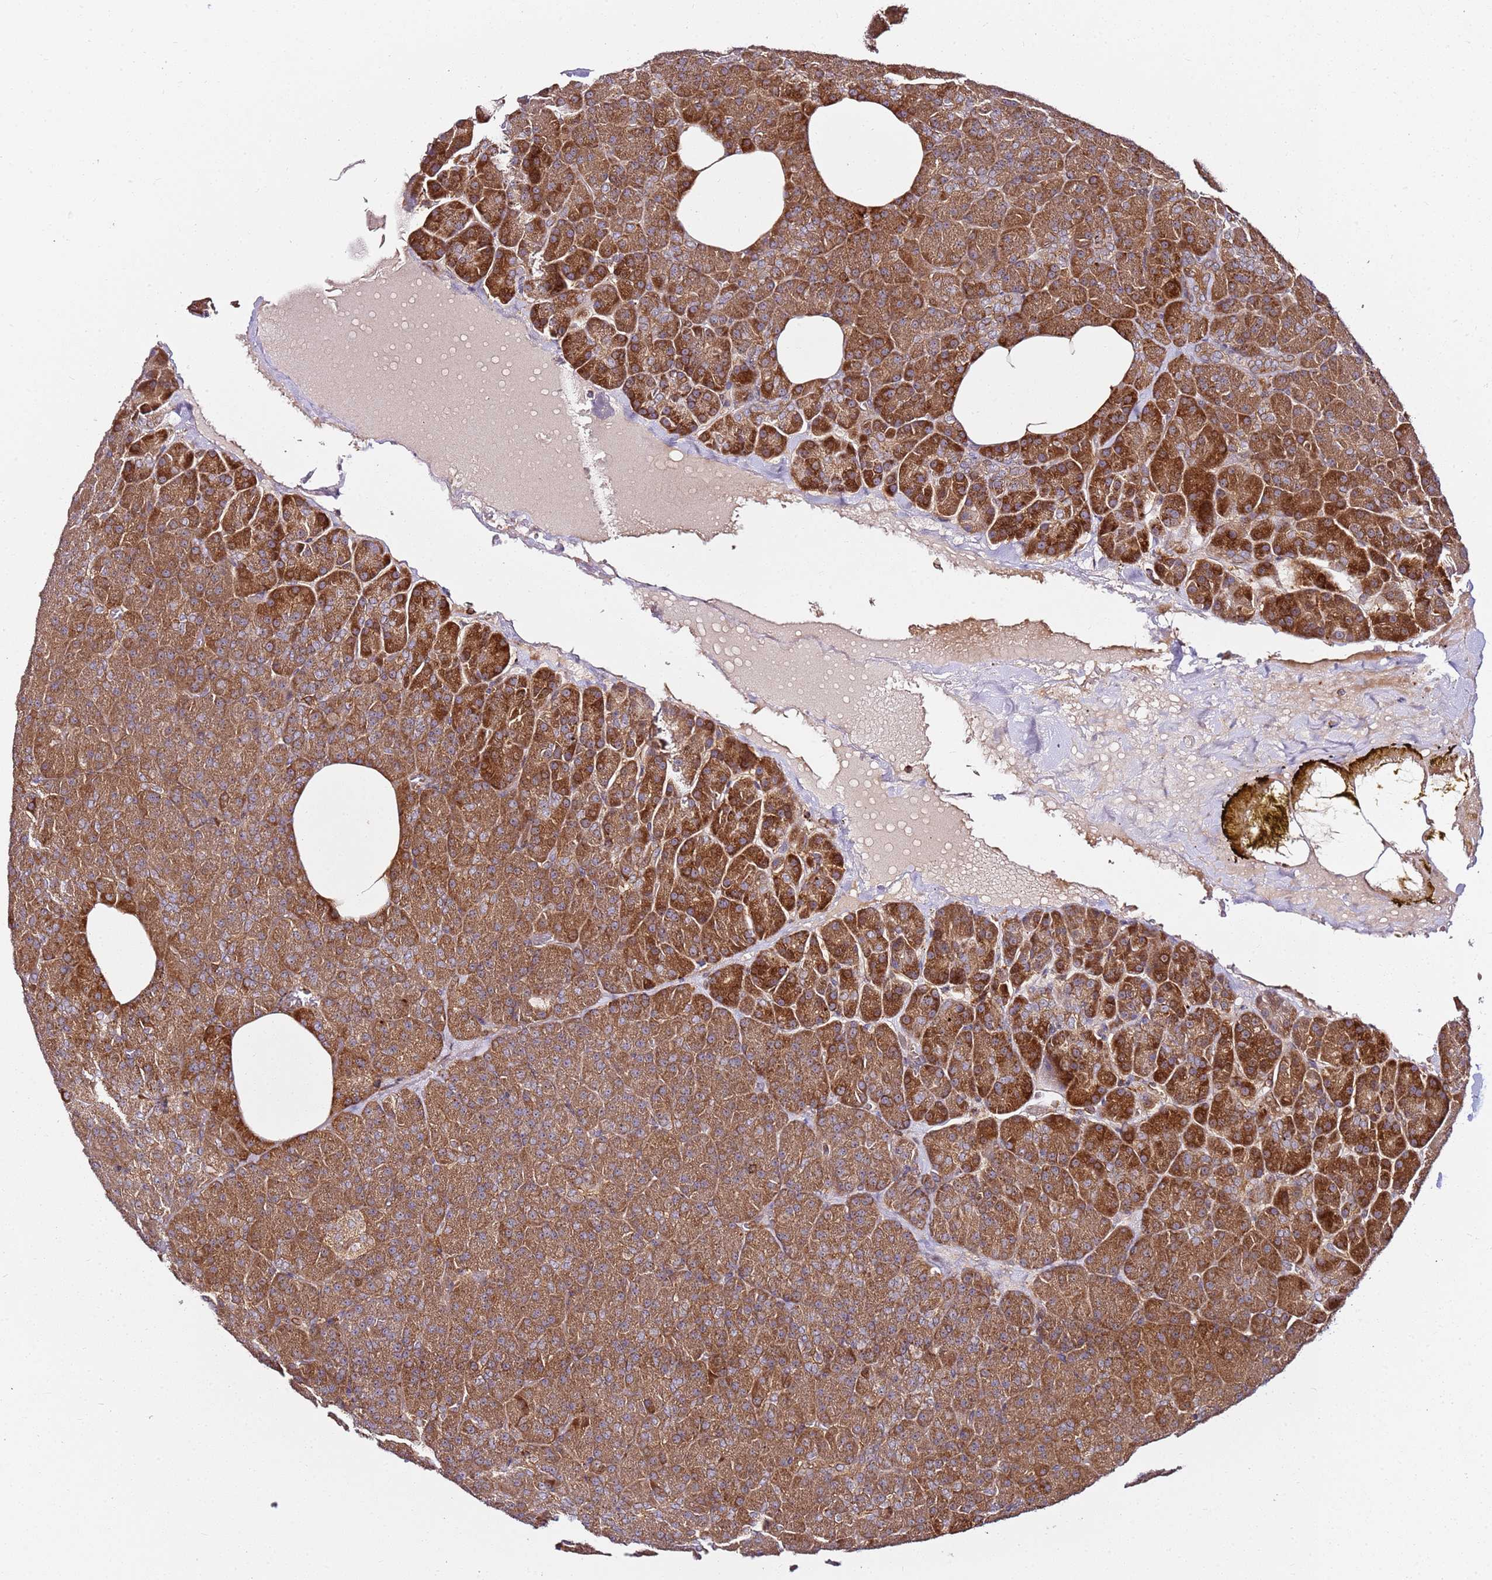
{"staining": {"intensity": "moderate", "quantity": ">75%", "location": "cytoplasmic/membranous"}, "tissue": "pancreas", "cell_type": "Exocrine glandular cells", "image_type": "normal", "snomed": [{"axis": "morphology", "description": "Normal tissue, NOS"}, {"axis": "morphology", "description": "Carcinoid, malignant, NOS"}, {"axis": "topography", "description": "Pancreas"}], "caption": "Moderate cytoplasmic/membranous expression is seen in approximately >75% of exocrine glandular cells in unremarkable pancreas. Using DAB (brown) and hematoxylin (blue) stains, captured at high magnification using brightfield microscopy.", "gene": "PRMT7", "patient": {"sex": "female", "age": 35}}